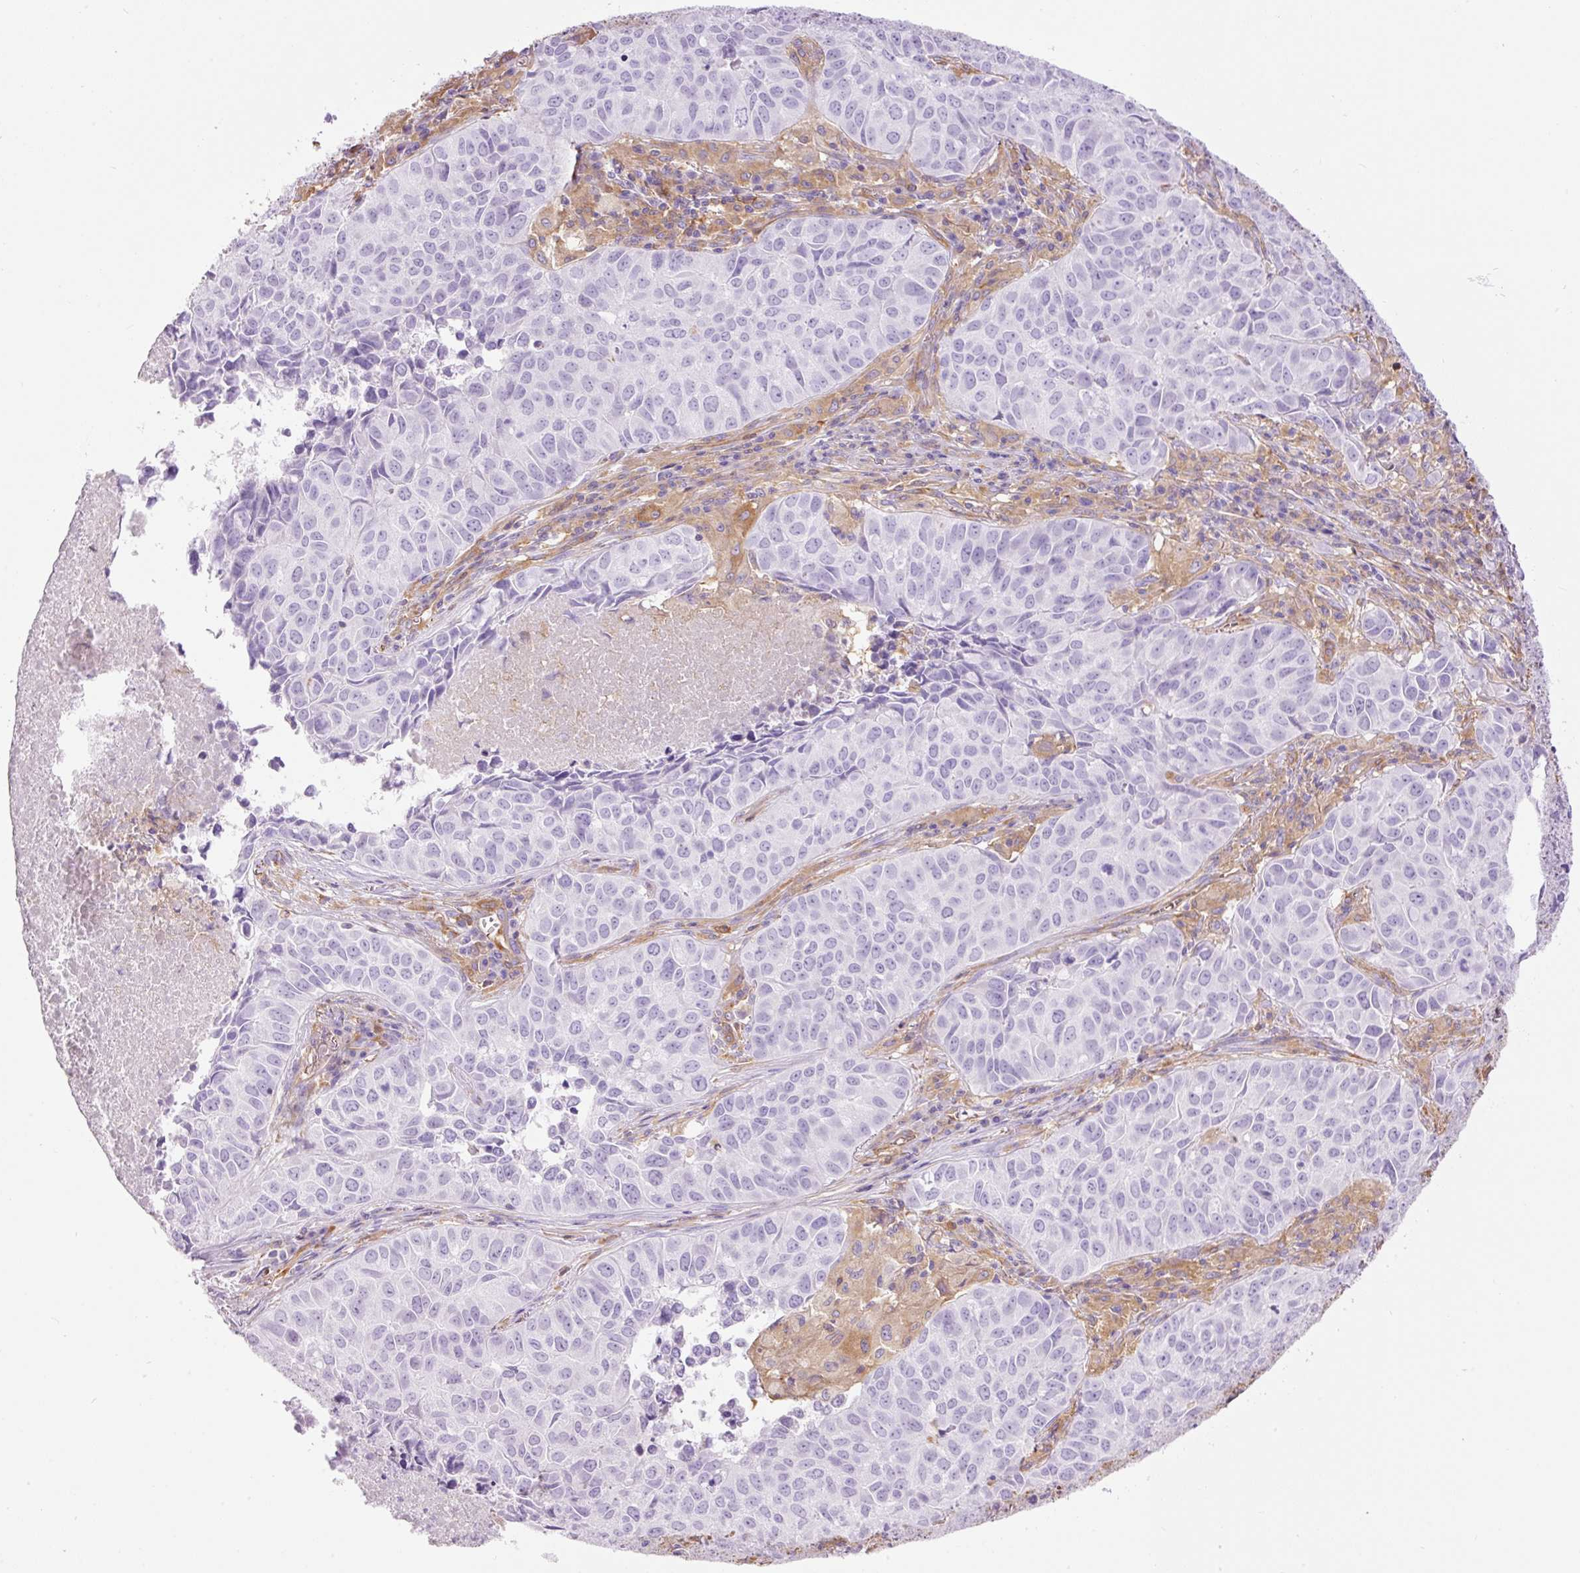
{"staining": {"intensity": "negative", "quantity": "none", "location": "none"}, "tissue": "lung cancer", "cell_type": "Tumor cells", "image_type": "cancer", "snomed": [{"axis": "morphology", "description": "Adenocarcinoma, NOS"}, {"axis": "topography", "description": "Lung"}], "caption": "Lung cancer was stained to show a protein in brown. There is no significant positivity in tumor cells. (Immunohistochemistry (ihc), brightfield microscopy, high magnification).", "gene": "IL10RB", "patient": {"sex": "female", "age": 50}}